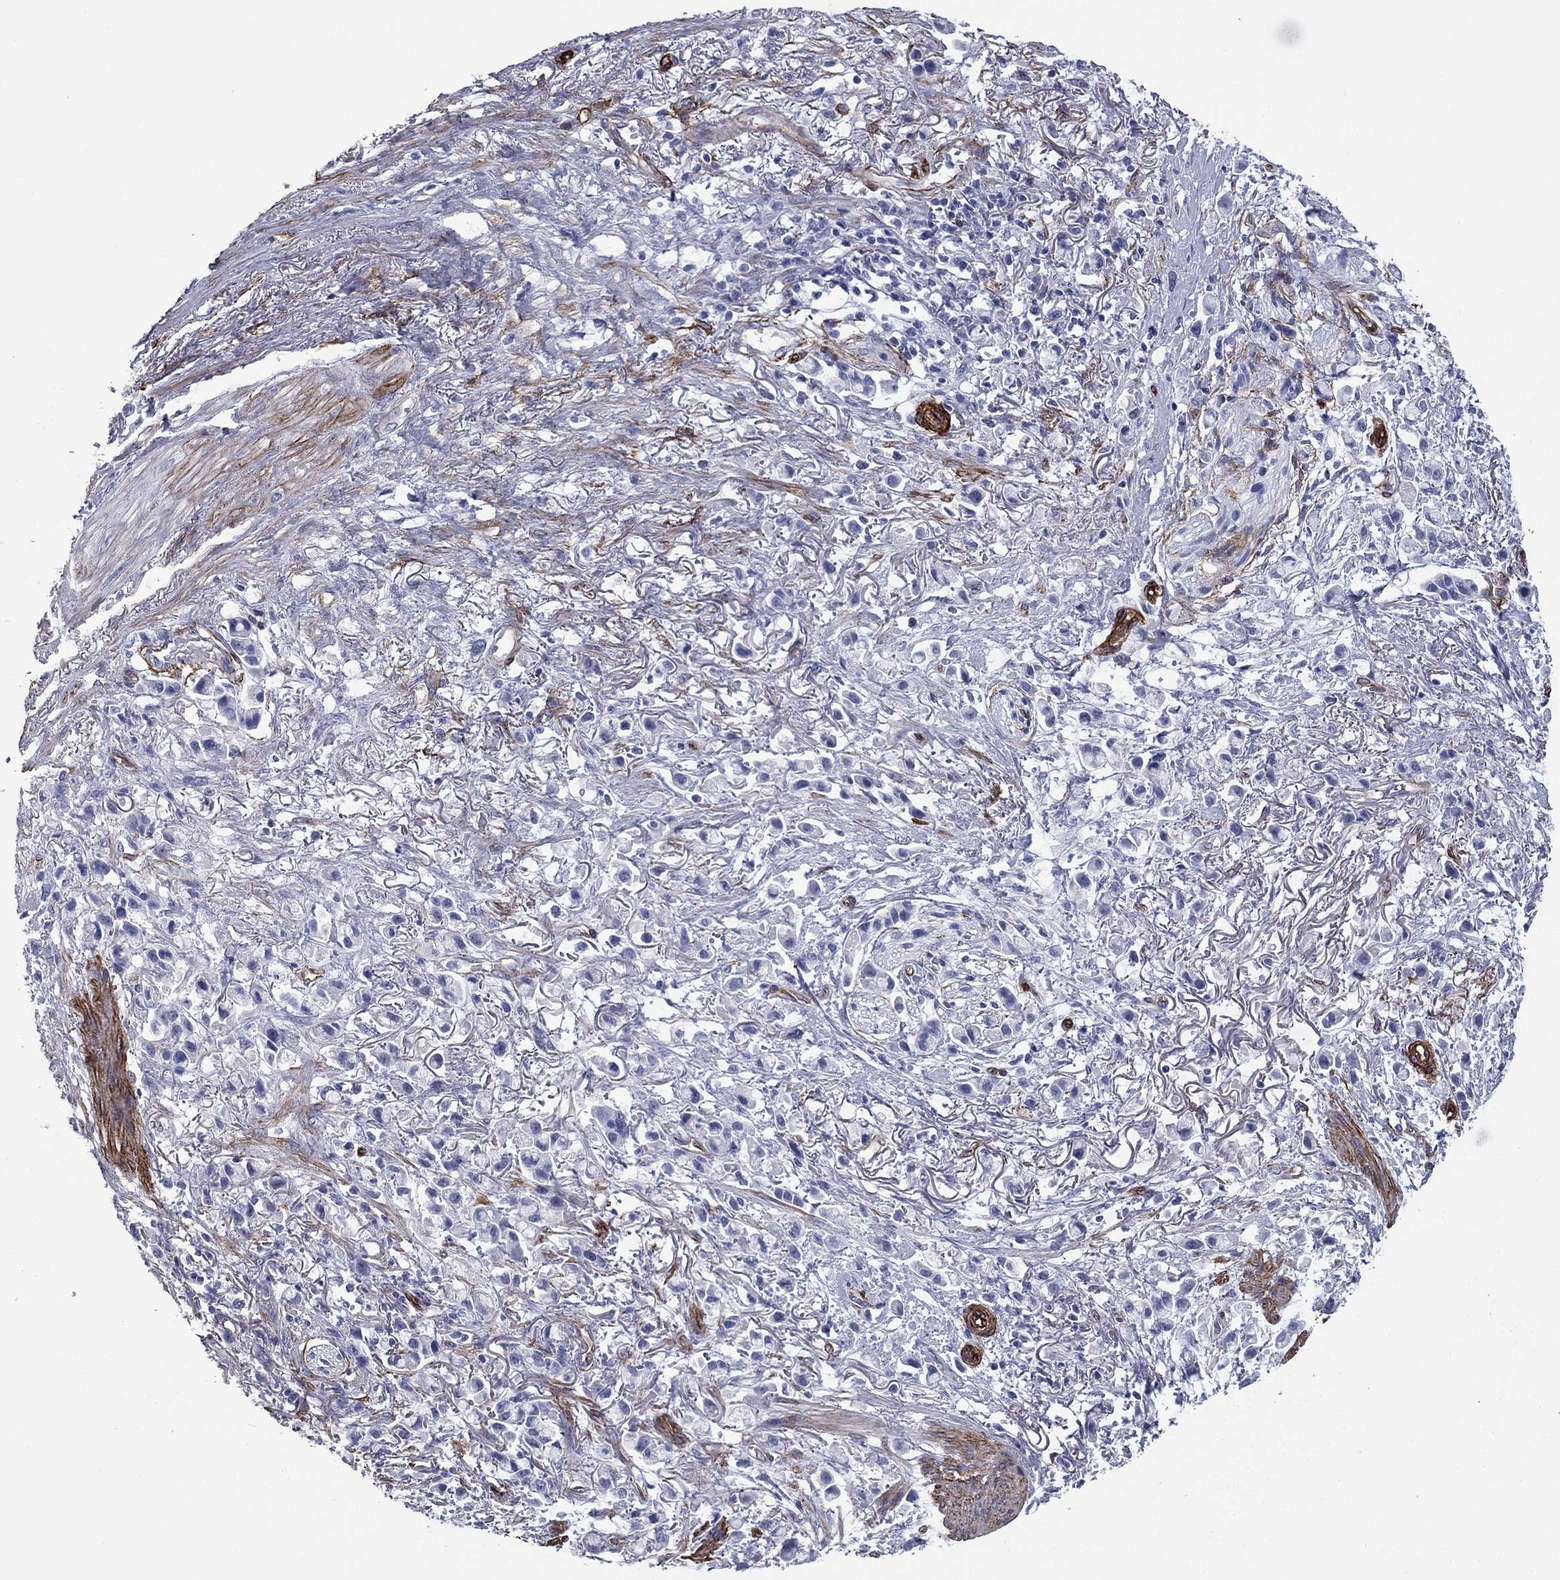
{"staining": {"intensity": "negative", "quantity": "none", "location": "none"}, "tissue": "stomach cancer", "cell_type": "Tumor cells", "image_type": "cancer", "snomed": [{"axis": "morphology", "description": "Adenocarcinoma, NOS"}, {"axis": "topography", "description": "Stomach"}], "caption": "Protein analysis of stomach cancer reveals no significant staining in tumor cells.", "gene": "CAVIN3", "patient": {"sex": "female", "age": 81}}